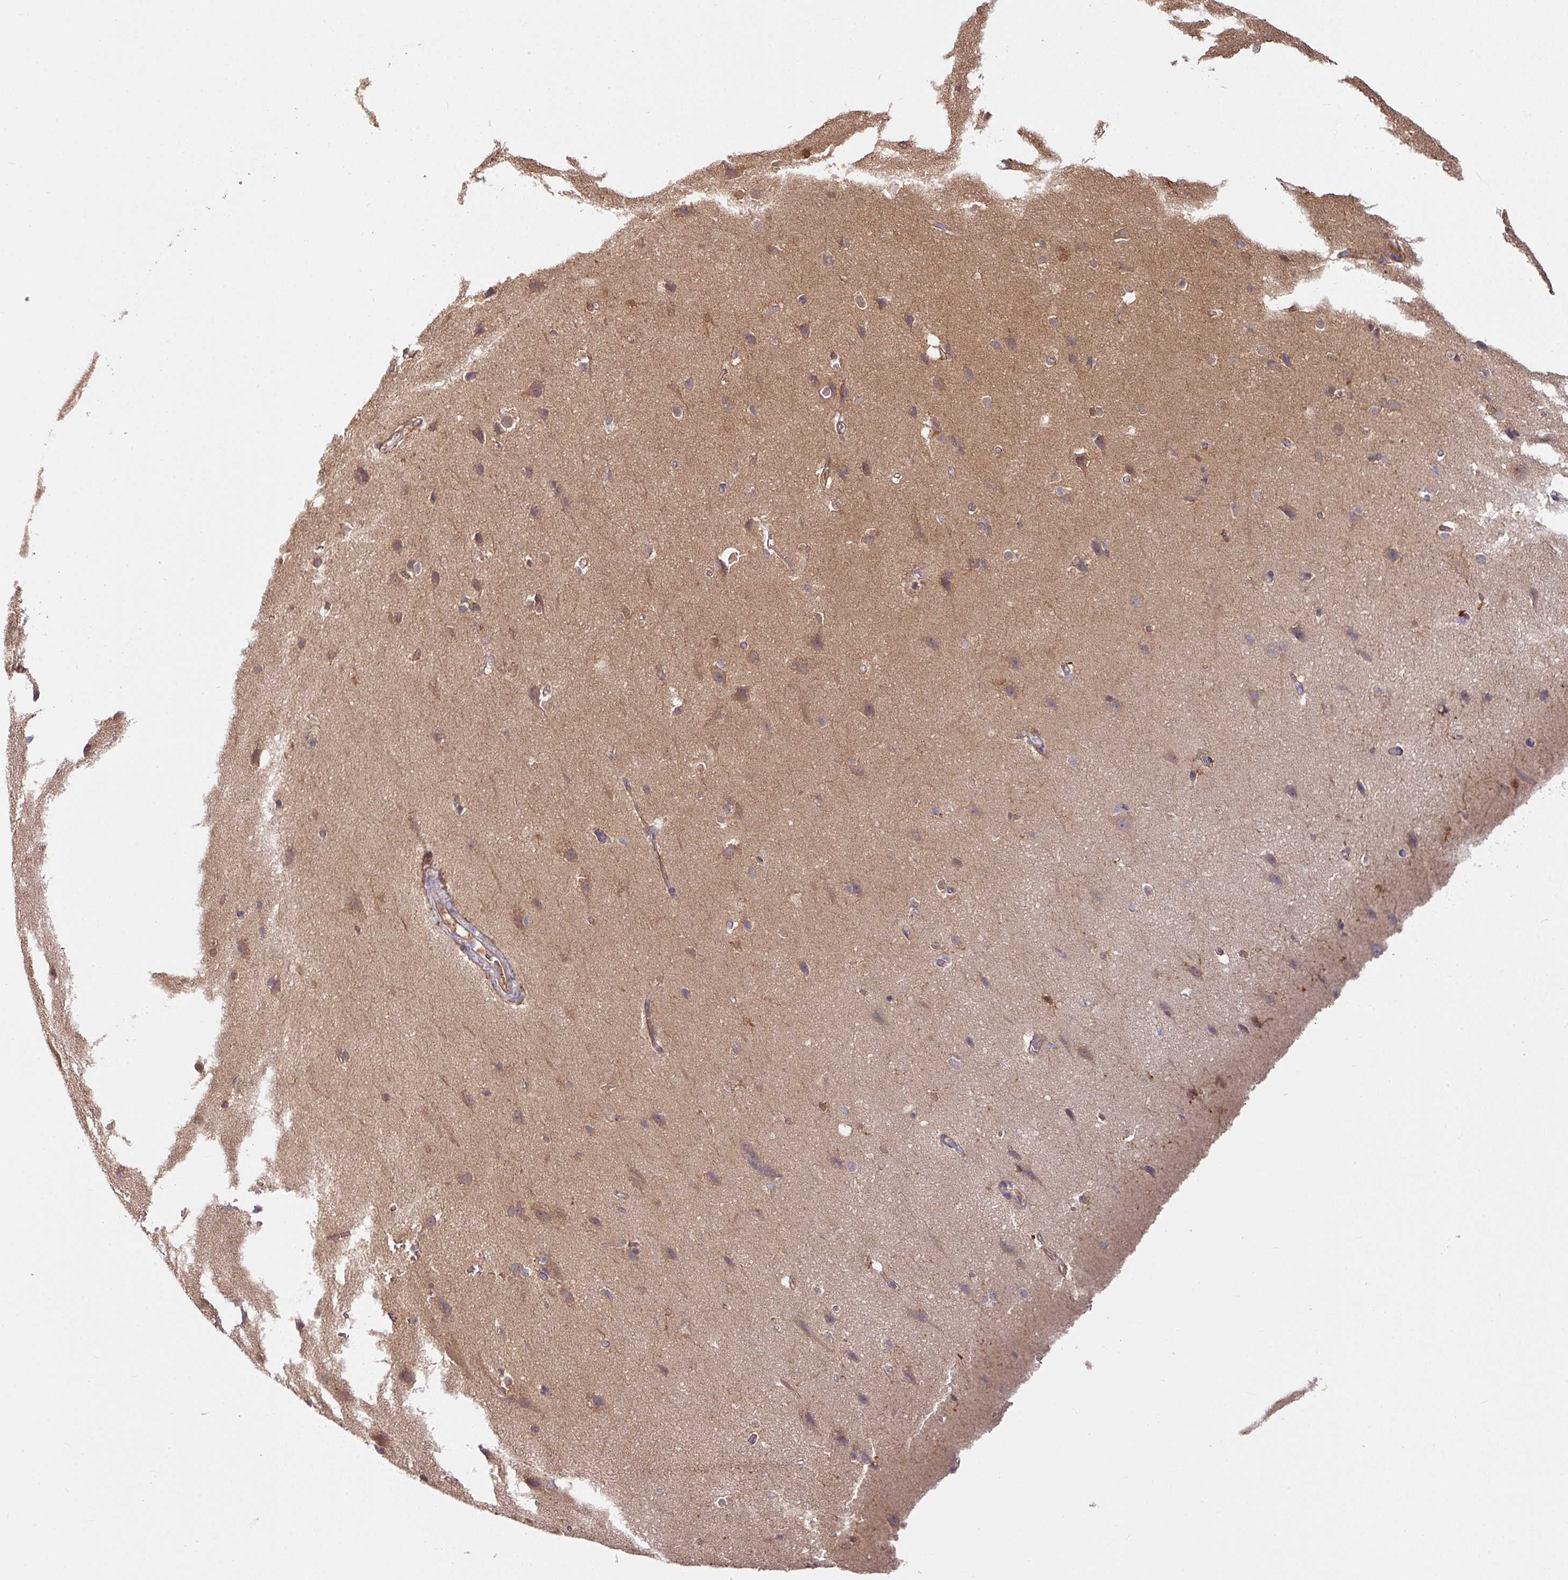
{"staining": {"intensity": "weak", "quantity": ">75%", "location": "cytoplasmic/membranous"}, "tissue": "cerebral cortex", "cell_type": "Endothelial cells", "image_type": "normal", "snomed": [{"axis": "morphology", "description": "Normal tissue, NOS"}, {"axis": "topography", "description": "Cerebral cortex"}], "caption": "The histopathology image reveals a brown stain indicating the presence of a protein in the cytoplasmic/membranous of endothelial cells in cerebral cortex. Using DAB (brown) and hematoxylin (blue) stains, captured at high magnification using brightfield microscopy.", "gene": "SLAMF6", "patient": {"sex": "male", "age": 37}}